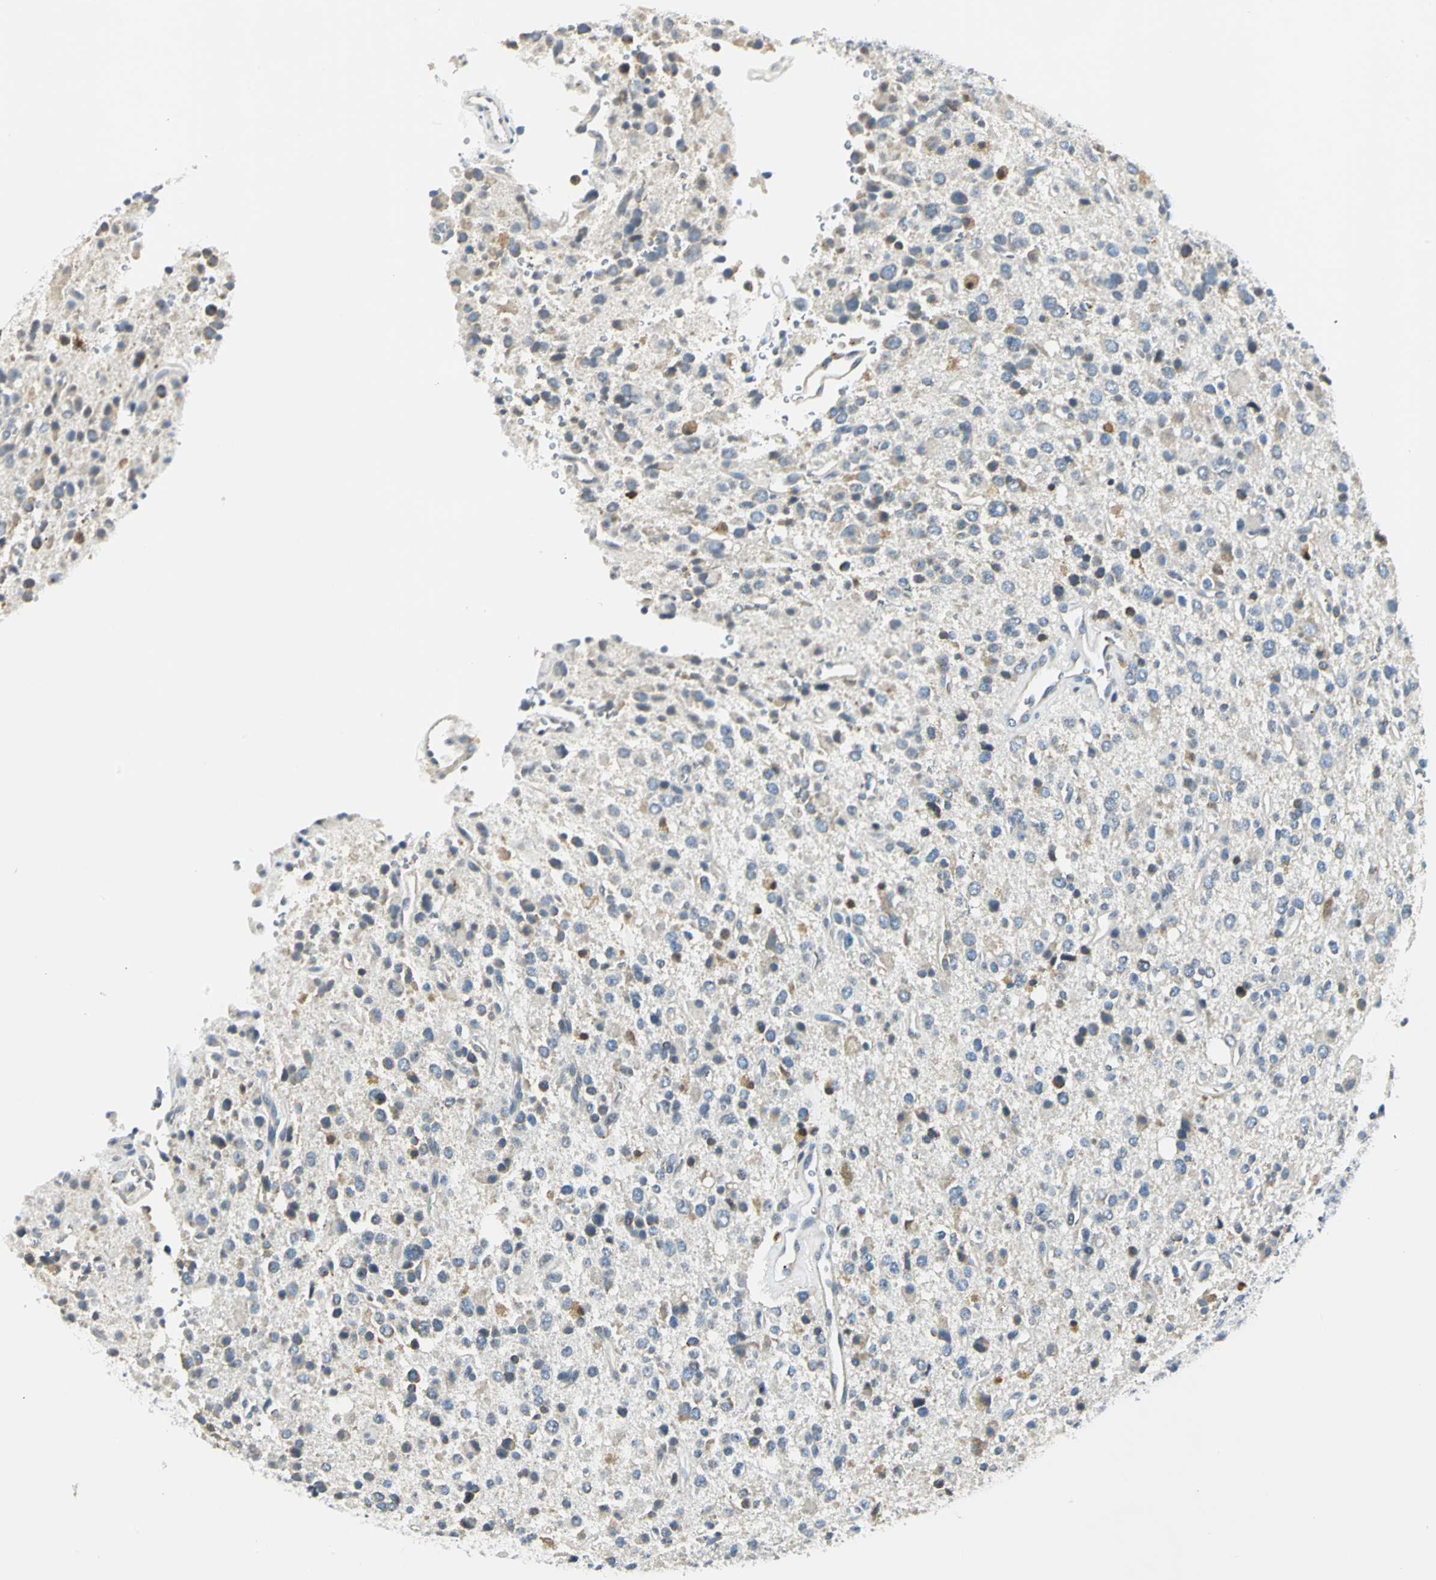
{"staining": {"intensity": "weak", "quantity": "25%-75%", "location": "cytoplasmic/membranous"}, "tissue": "glioma", "cell_type": "Tumor cells", "image_type": "cancer", "snomed": [{"axis": "morphology", "description": "Glioma, malignant, High grade"}, {"axis": "topography", "description": "Brain"}], "caption": "Immunohistochemical staining of human malignant glioma (high-grade) exhibits low levels of weak cytoplasmic/membranous protein positivity in approximately 25%-75% of tumor cells.", "gene": "USP40", "patient": {"sex": "male", "age": 47}}